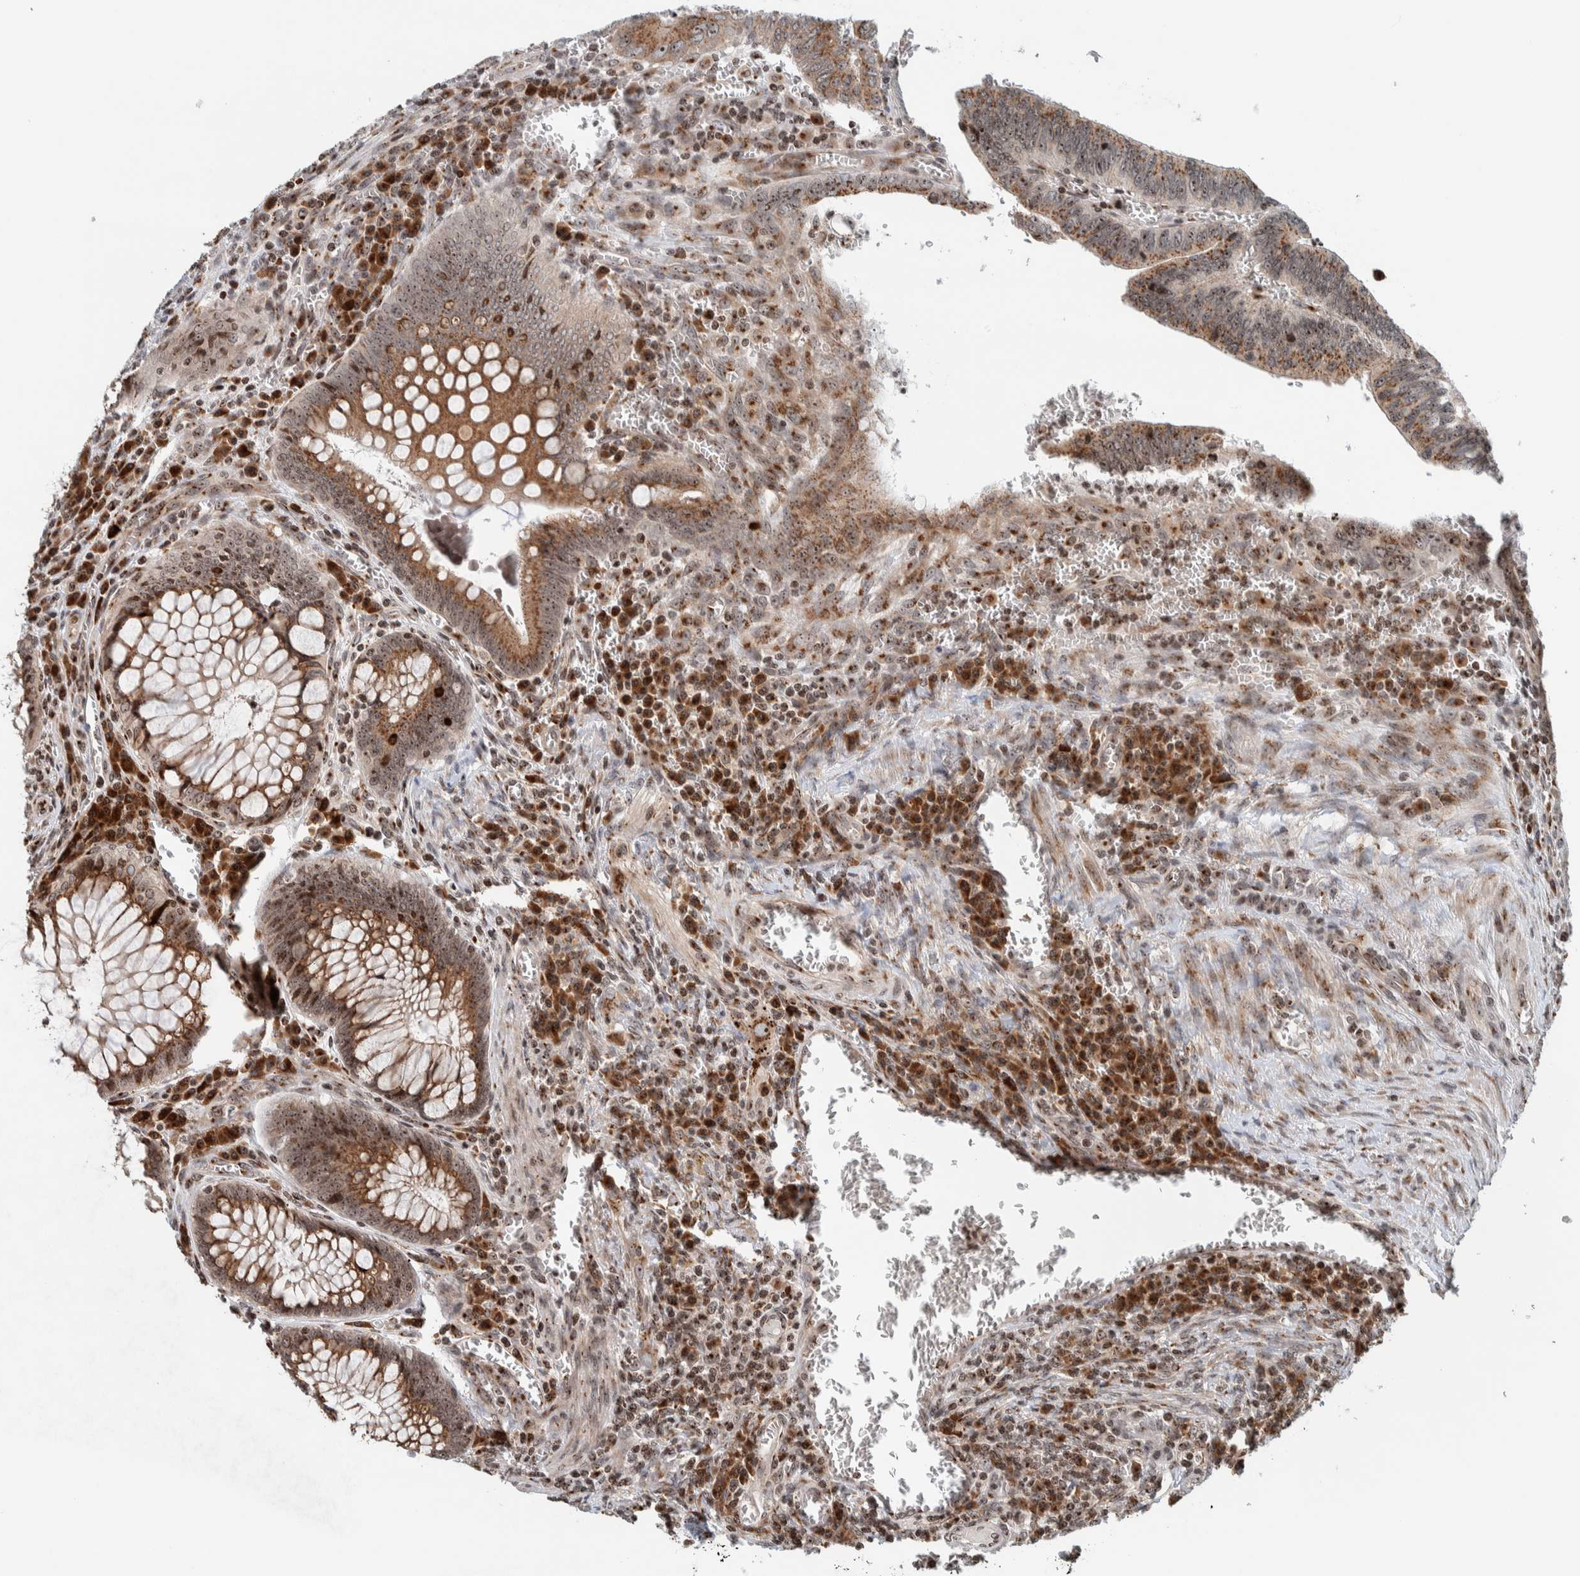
{"staining": {"intensity": "moderate", "quantity": ">75%", "location": "cytoplasmic/membranous,nuclear"}, "tissue": "colorectal cancer", "cell_type": "Tumor cells", "image_type": "cancer", "snomed": [{"axis": "morphology", "description": "Inflammation, NOS"}, {"axis": "morphology", "description": "Adenocarcinoma, NOS"}, {"axis": "topography", "description": "Colon"}], "caption": "Immunohistochemistry micrograph of human colorectal adenocarcinoma stained for a protein (brown), which displays medium levels of moderate cytoplasmic/membranous and nuclear positivity in about >75% of tumor cells.", "gene": "CCDC182", "patient": {"sex": "male", "age": 72}}